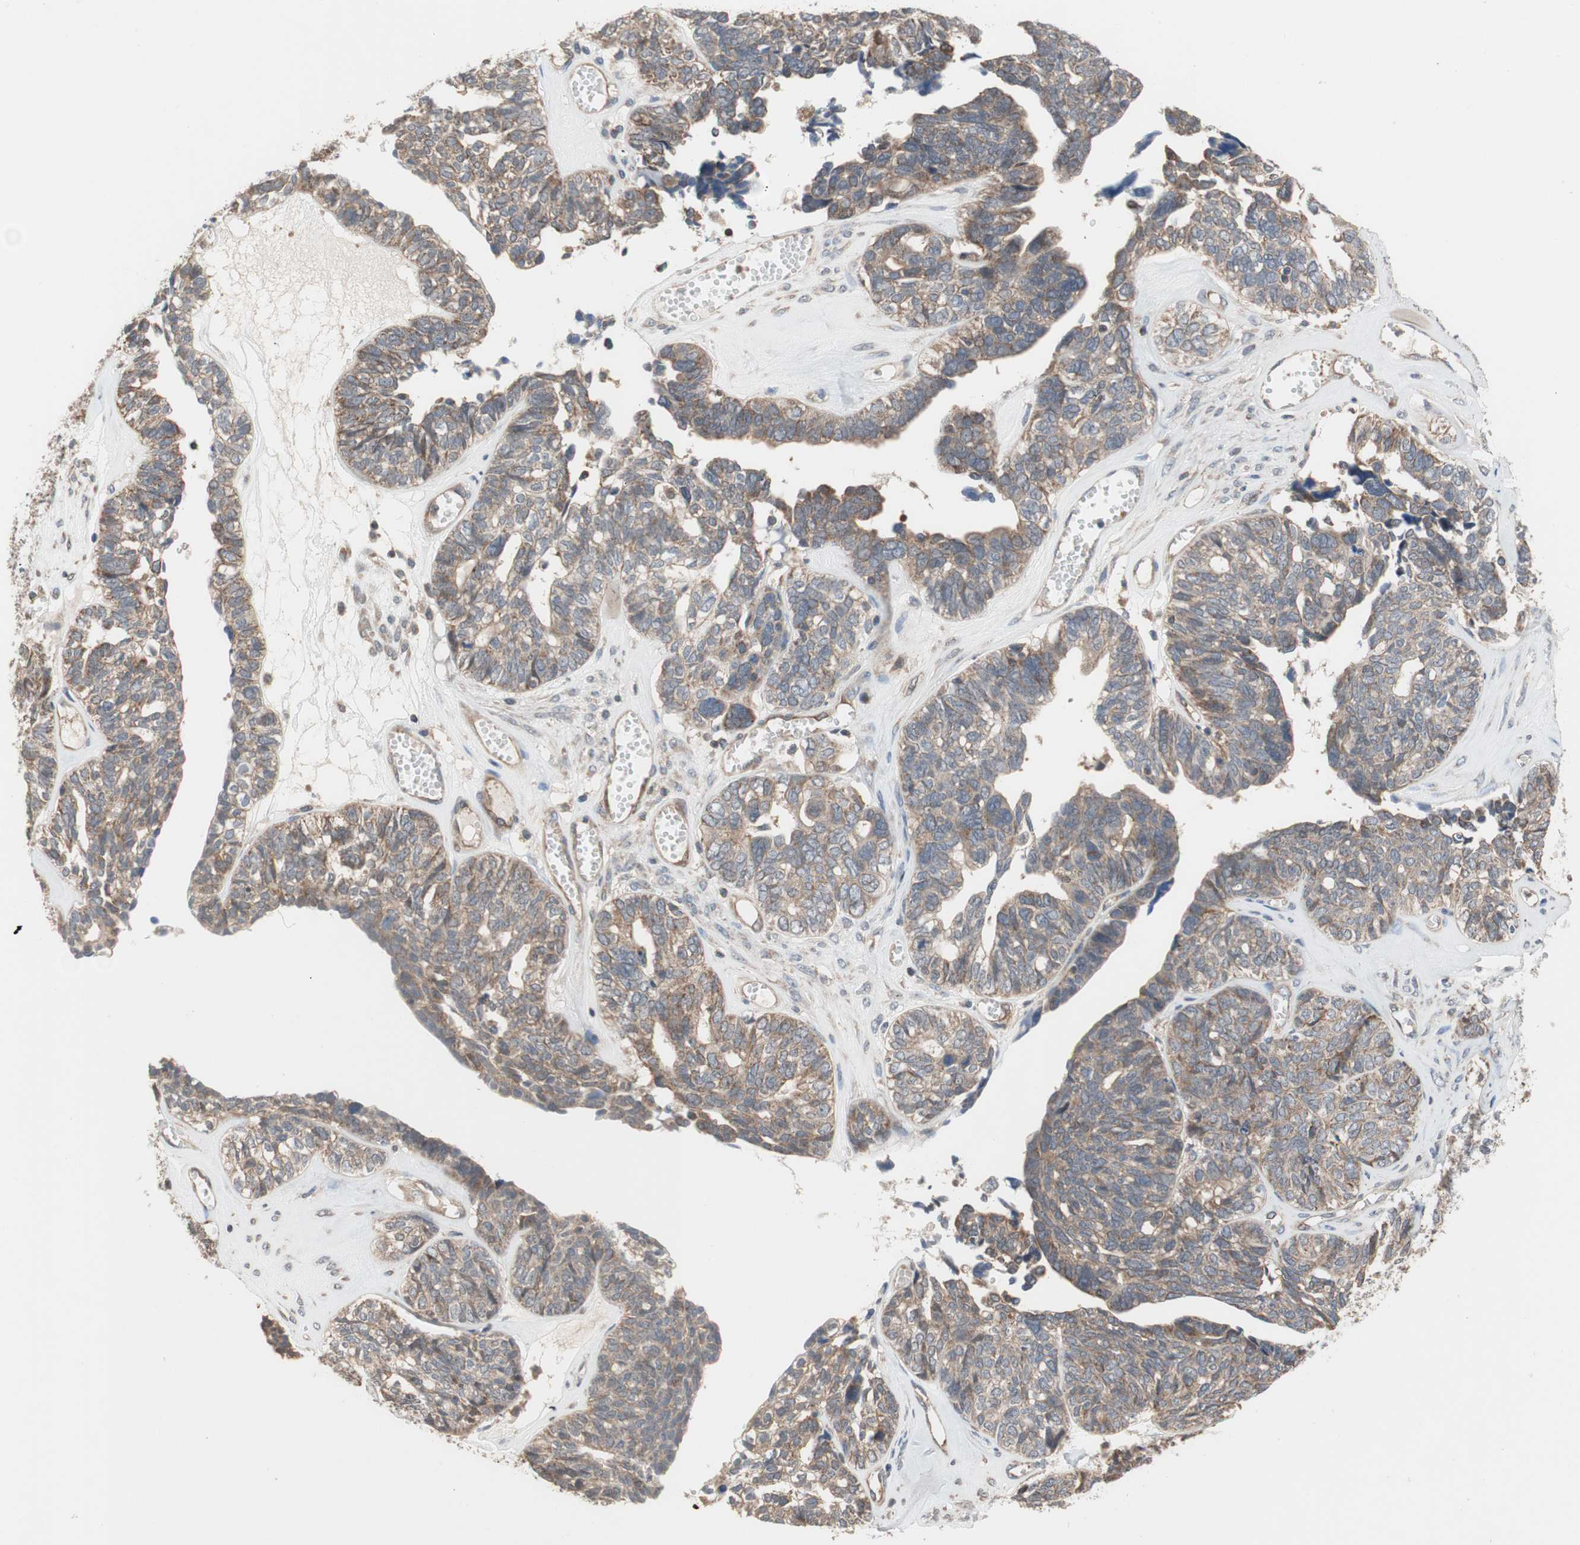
{"staining": {"intensity": "moderate", "quantity": ">75%", "location": "cytoplasmic/membranous"}, "tissue": "ovarian cancer", "cell_type": "Tumor cells", "image_type": "cancer", "snomed": [{"axis": "morphology", "description": "Cystadenocarcinoma, serous, NOS"}, {"axis": "topography", "description": "Ovary"}], "caption": "Human serous cystadenocarcinoma (ovarian) stained with a protein marker shows moderate staining in tumor cells.", "gene": "MAP4K2", "patient": {"sex": "female", "age": 79}}